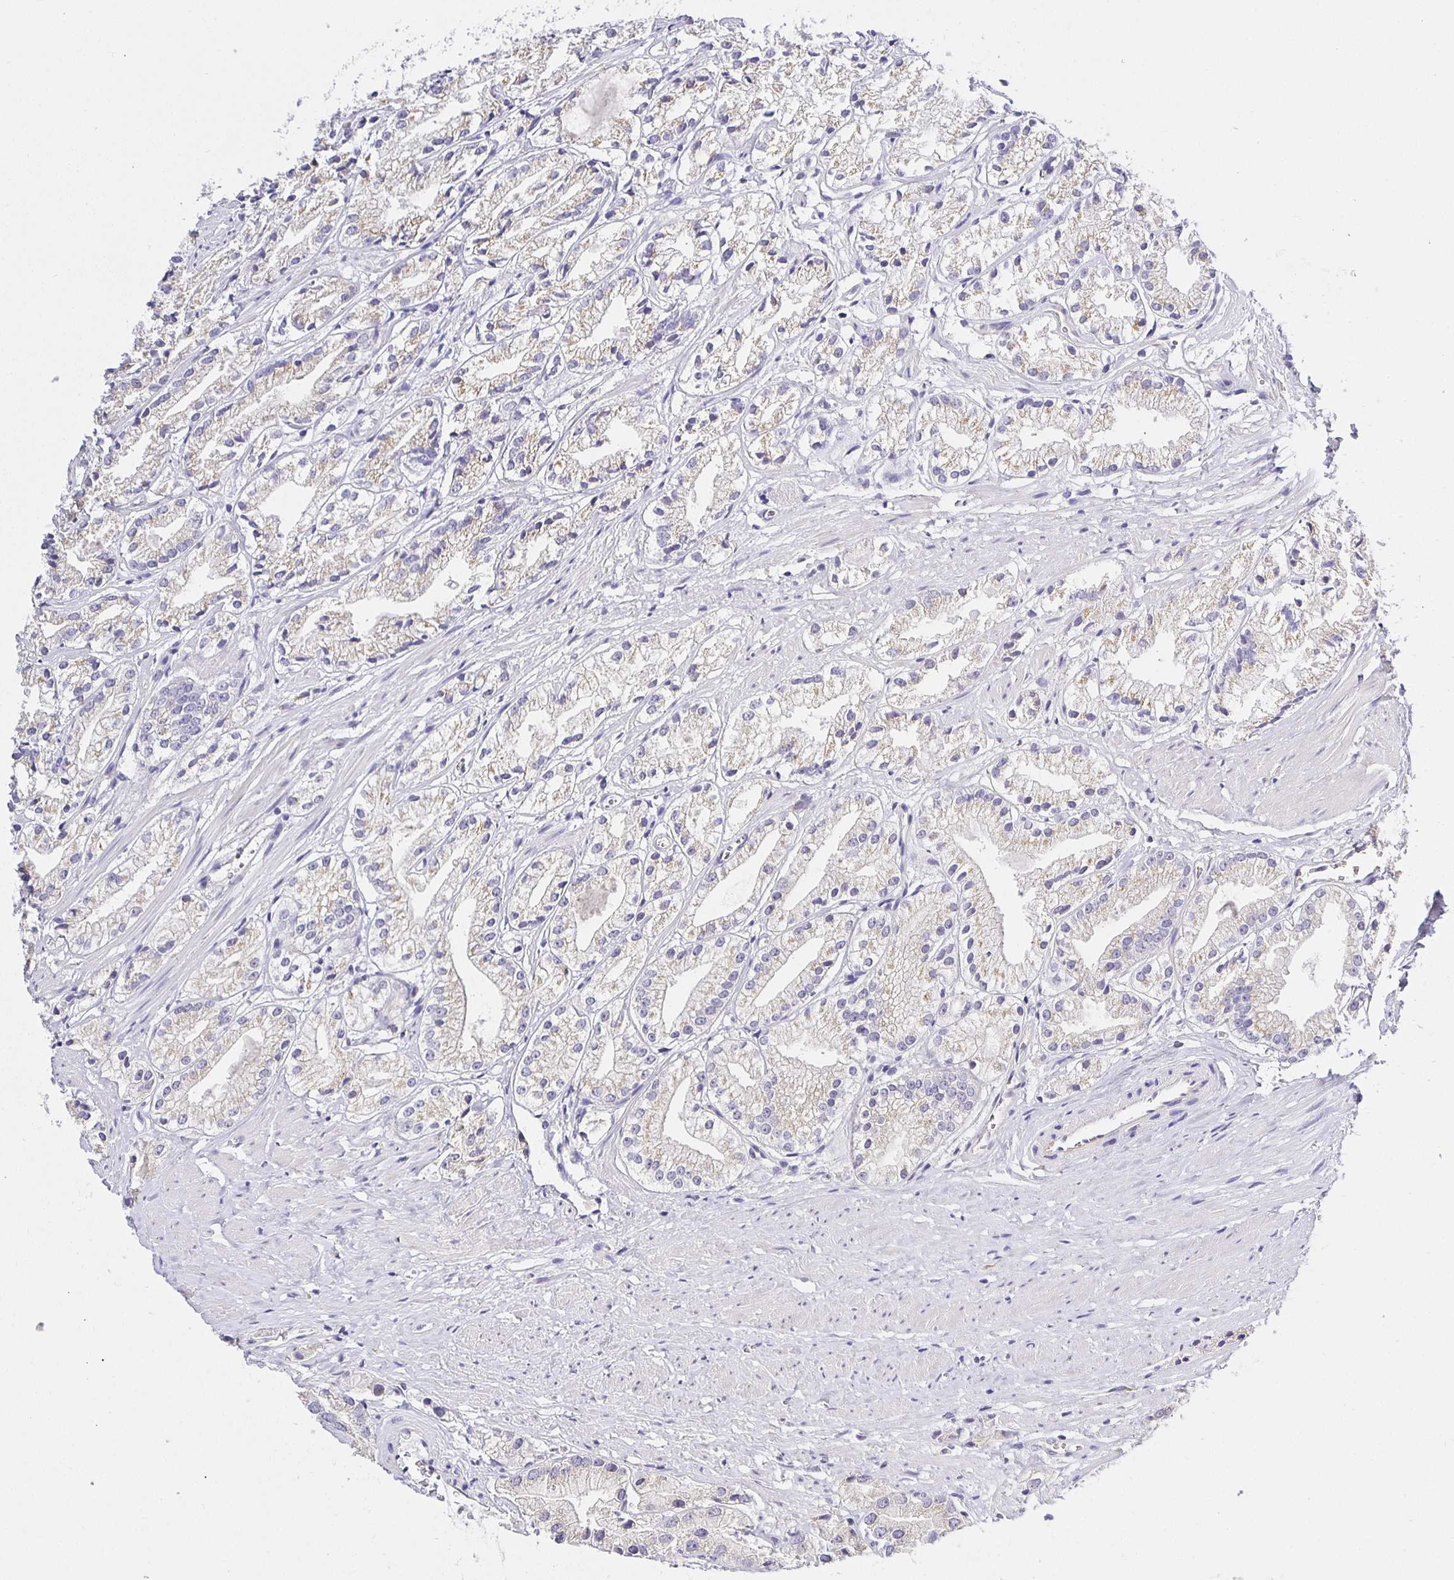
{"staining": {"intensity": "moderate", "quantity": "25%-75%", "location": "cytoplasmic/membranous"}, "tissue": "prostate cancer", "cell_type": "Tumor cells", "image_type": "cancer", "snomed": [{"axis": "morphology", "description": "Adenocarcinoma, Low grade"}, {"axis": "topography", "description": "Prostate"}], "caption": "Brown immunohistochemical staining in prostate cancer (adenocarcinoma (low-grade)) displays moderate cytoplasmic/membranous staining in about 25%-75% of tumor cells.", "gene": "OPALIN", "patient": {"sex": "male", "age": 69}}